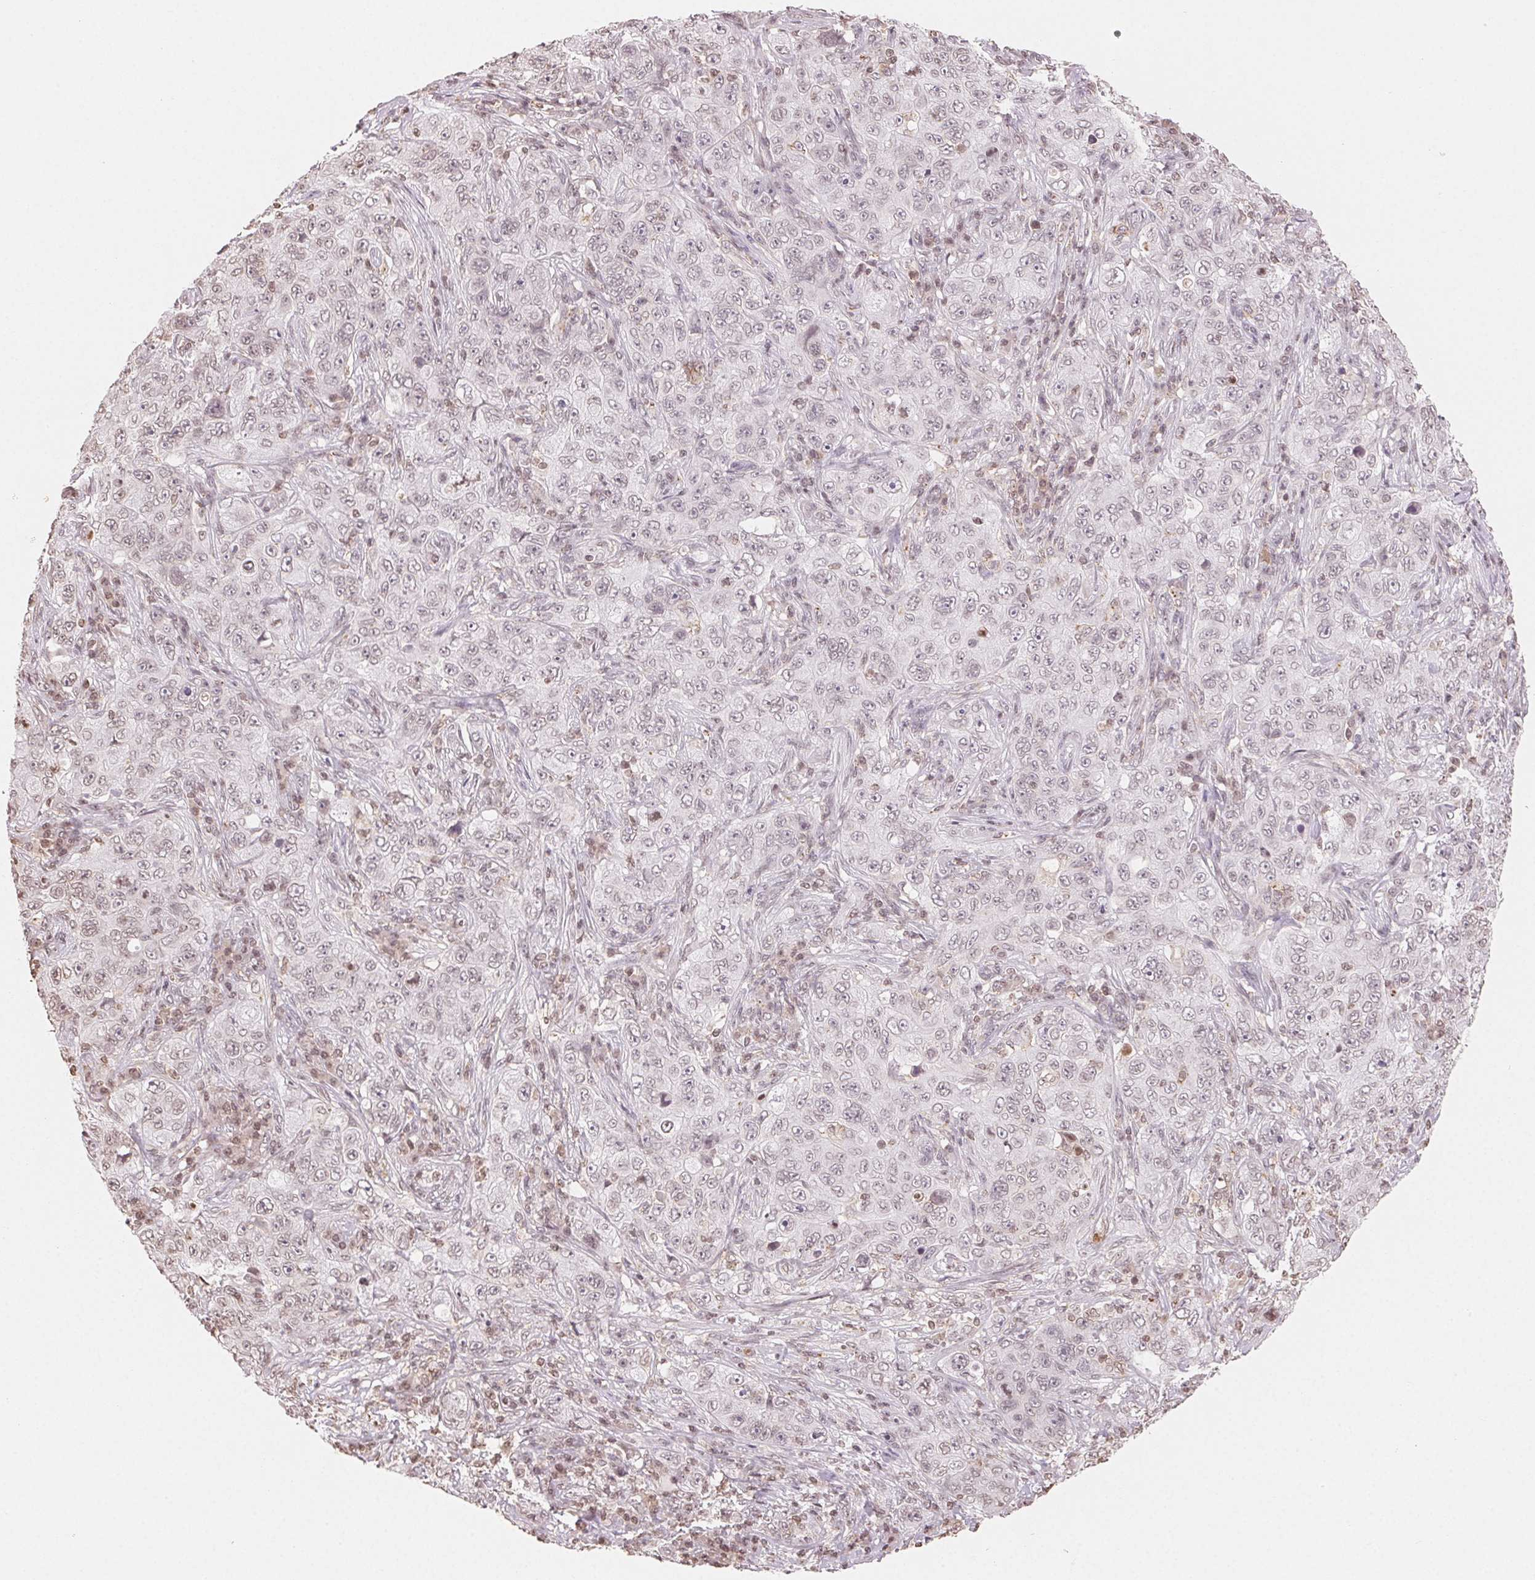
{"staining": {"intensity": "weak", "quantity": "<25%", "location": "nuclear"}, "tissue": "pancreatic cancer", "cell_type": "Tumor cells", "image_type": "cancer", "snomed": [{"axis": "morphology", "description": "Adenocarcinoma, NOS"}, {"axis": "topography", "description": "Pancreas"}], "caption": "Photomicrograph shows no significant protein expression in tumor cells of adenocarcinoma (pancreatic).", "gene": "TBP", "patient": {"sex": "male", "age": 68}}